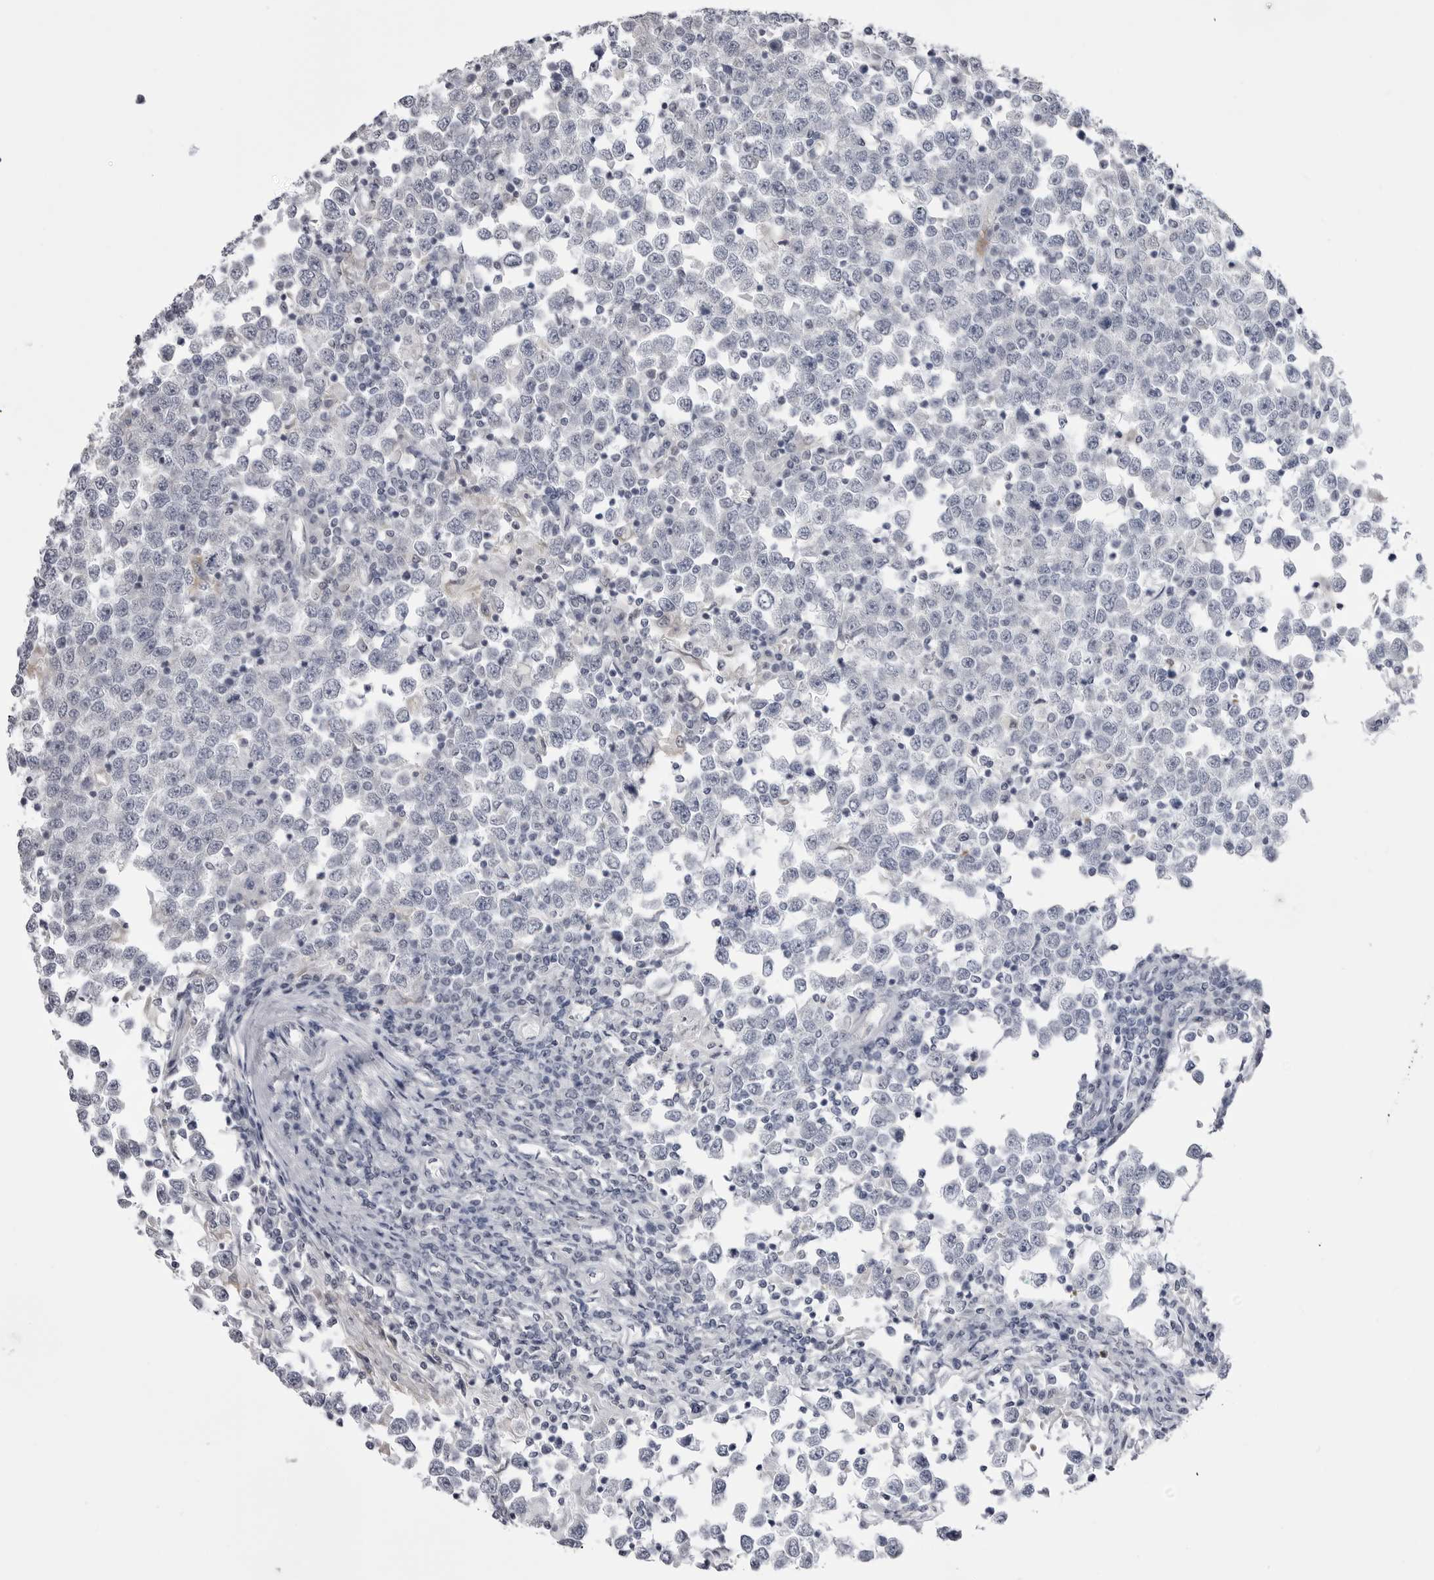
{"staining": {"intensity": "negative", "quantity": "none", "location": "none"}, "tissue": "testis cancer", "cell_type": "Tumor cells", "image_type": "cancer", "snomed": [{"axis": "morphology", "description": "Seminoma, NOS"}, {"axis": "topography", "description": "Testis"}], "caption": "Protein analysis of testis seminoma displays no significant positivity in tumor cells.", "gene": "STAP2", "patient": {"sex": "male", "age": 65}}